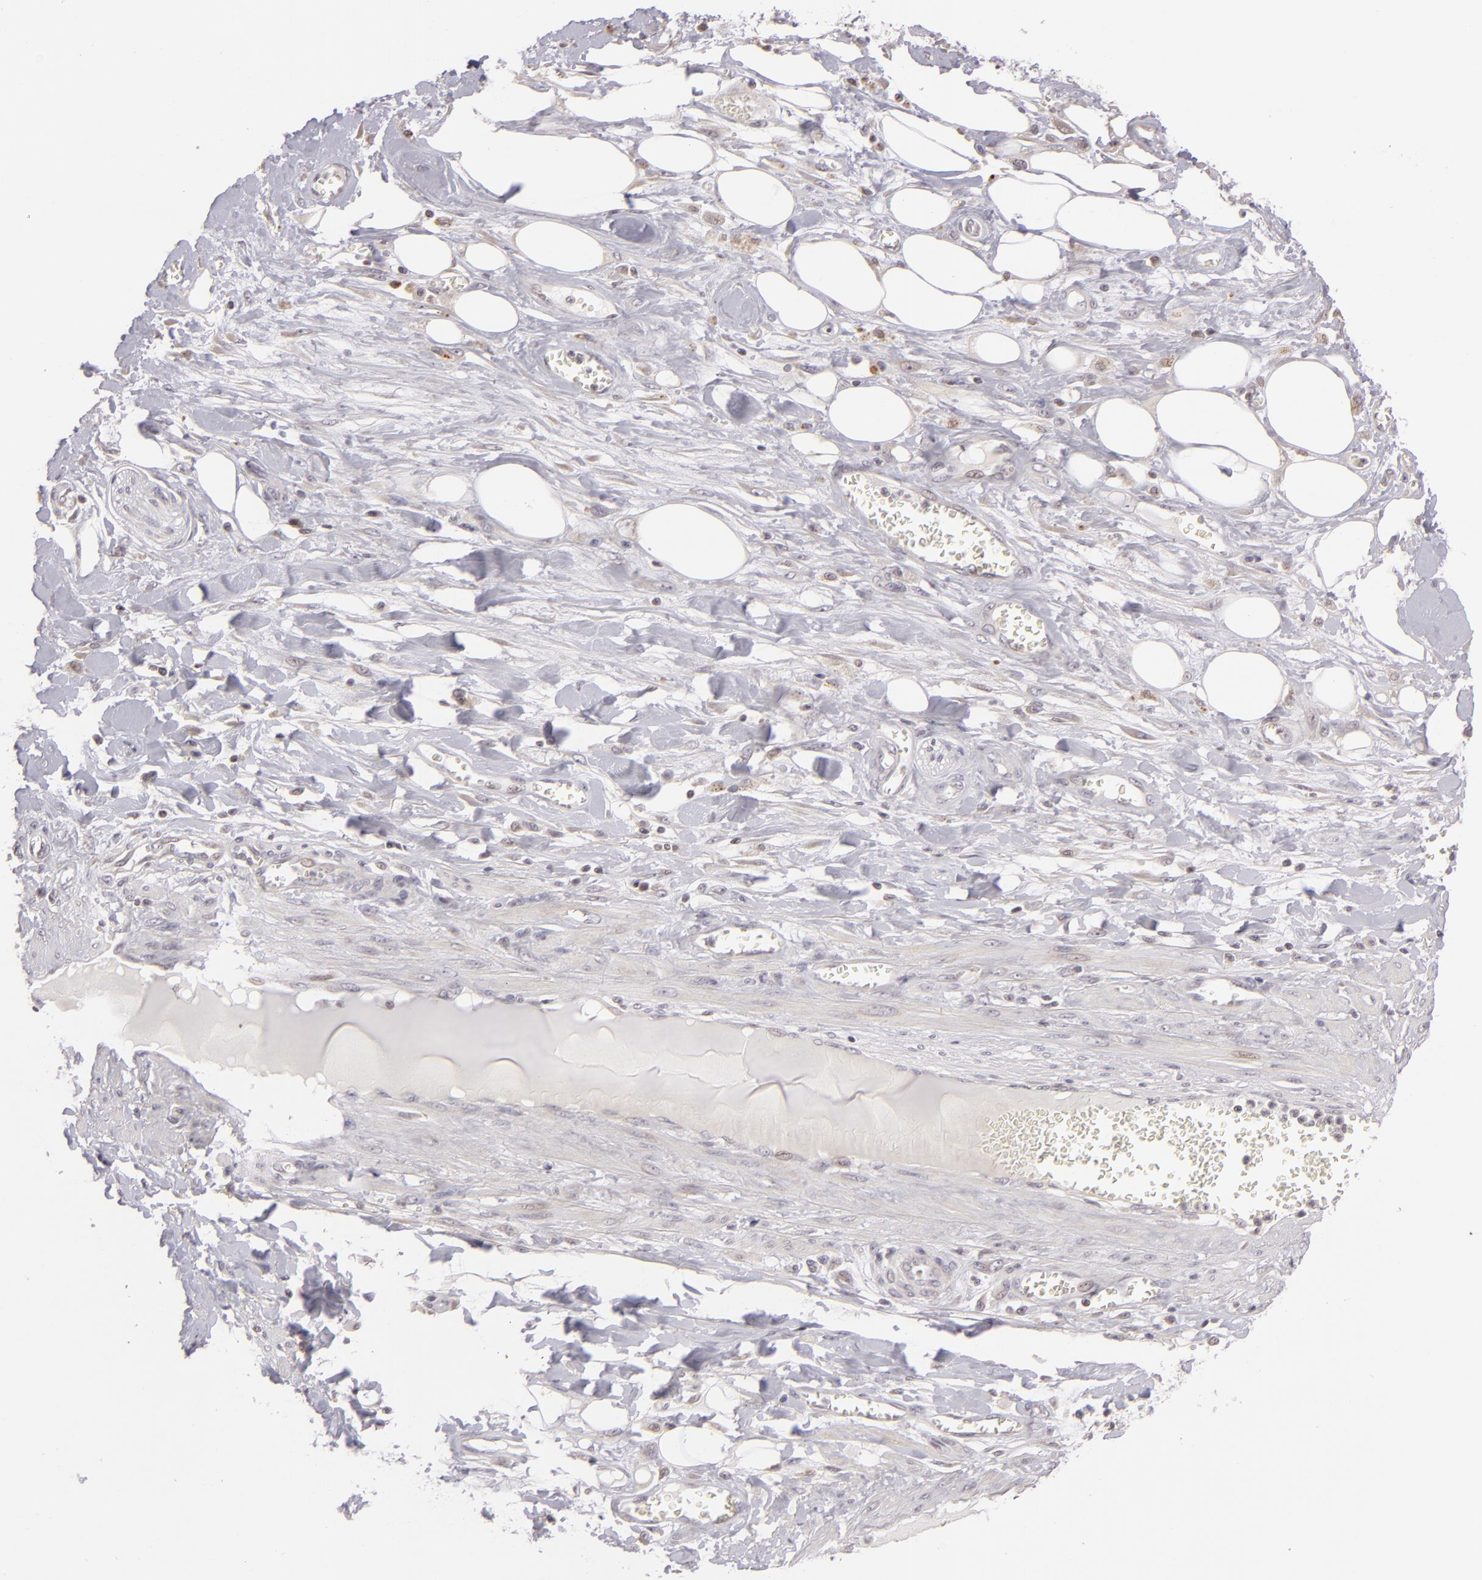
{"staining": {"intensity": "negative", "quantity": "none", "location": "none"}, "tissue": "pancreatic cancer", "cell_type": "Tumor cells", "image_type": "cancer", "snomed": [{"axis": "morphology", "description": "Adenocarcinoma, NOS"}, {"axis": "topography", "description": "Pancreas"}], "caption": "Tumor cells are negative for brown protein staining in pancreatic adenocarcinoma. Nuclei are stained in blue.", "gene": "AKAP6", "patient": {"sex": "male", "age": 69}}